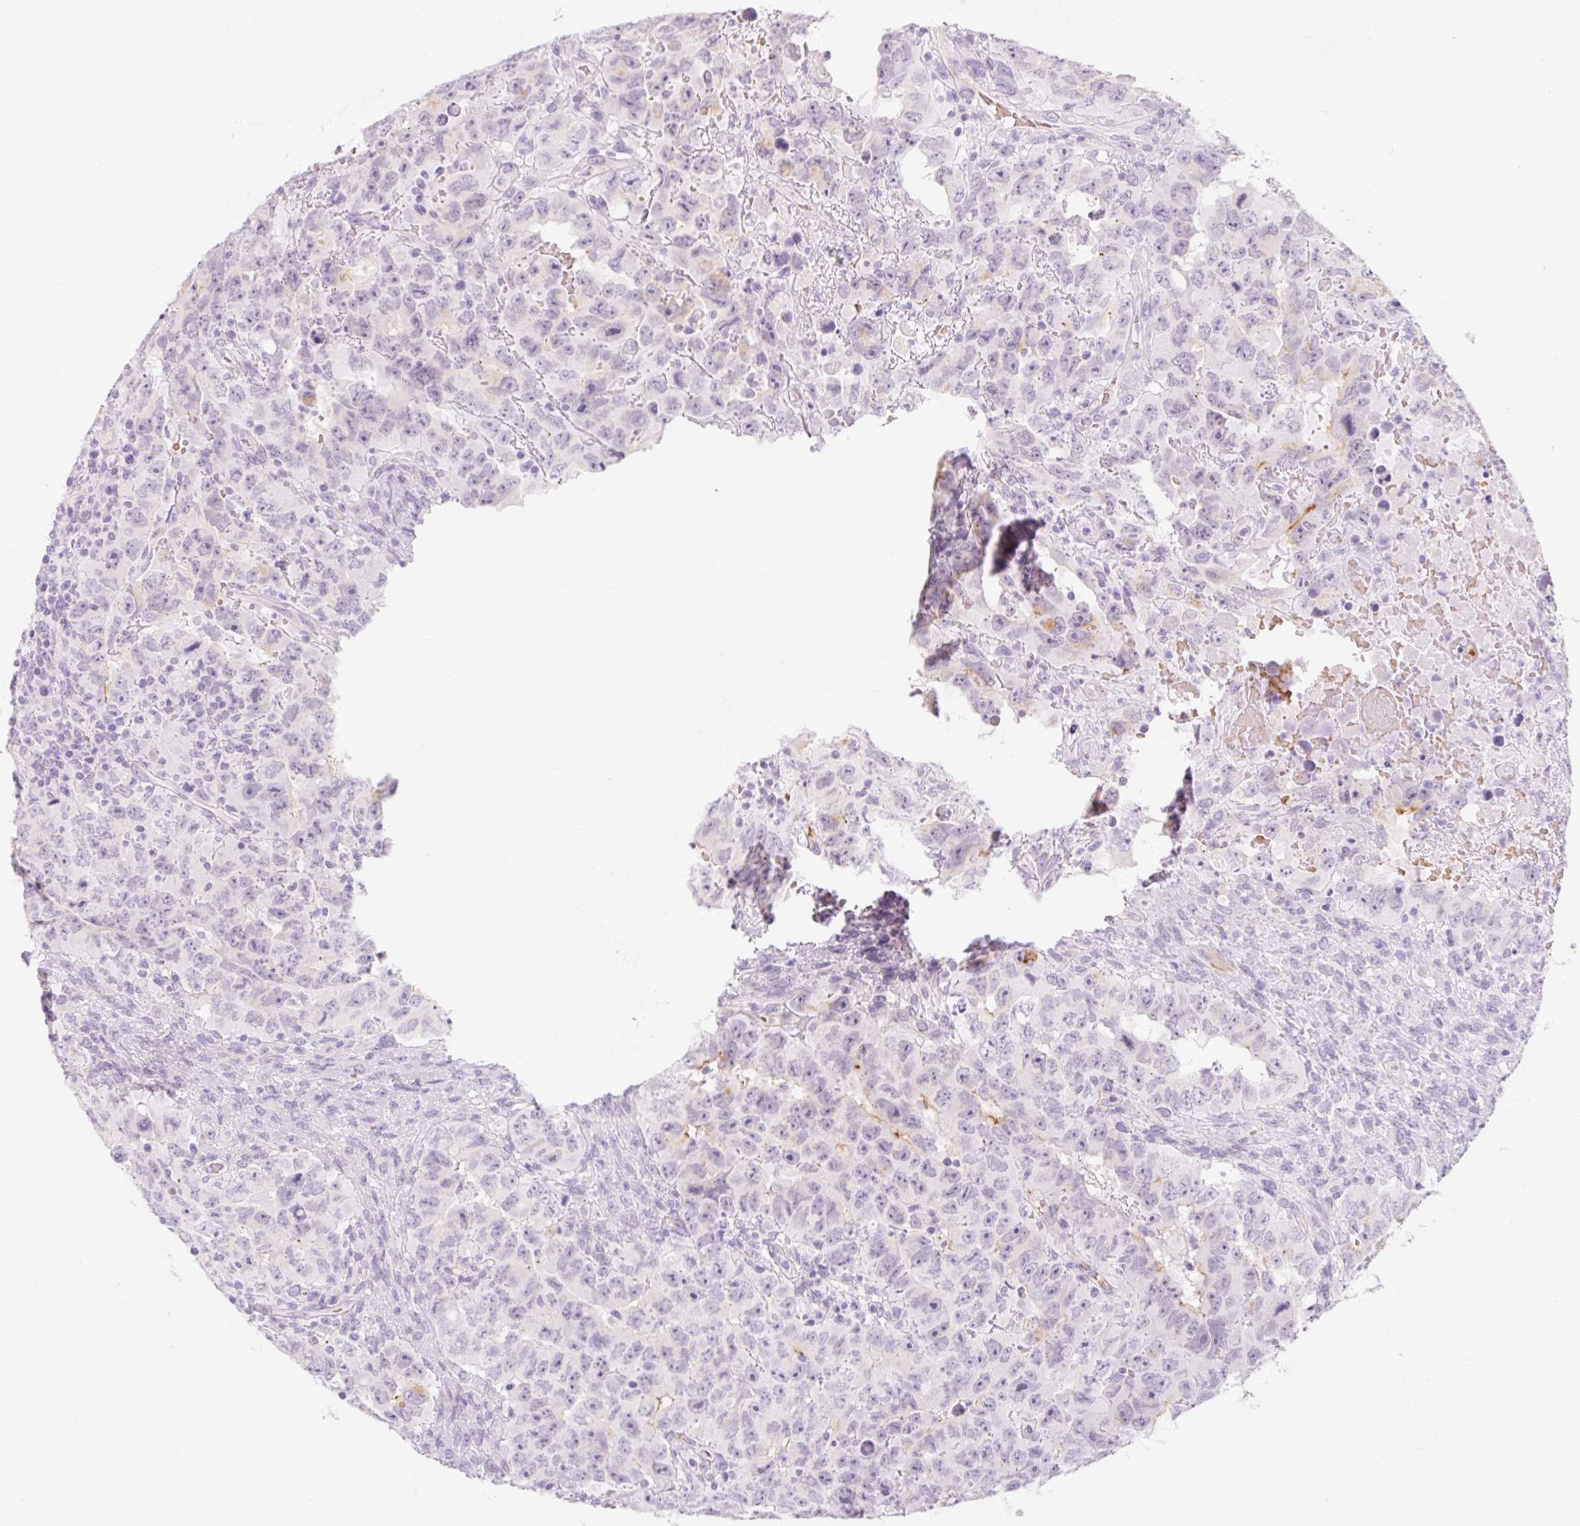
{"staining": {"intensity": "negative", "quantity": "none", "location": "none"}, "tissue": "testis cancer", "cell_type": "Tumor cells", "image_type": "cancer", "snomed": [{"axis": "morphology", "description": "Carcinoma, Embryonal, NOS"}, {"axis": "topography", "description": "Testis"}], "caption": "Tumor cells are negative for brown protein staining in testis cancer.", "gene": "TAF1L", "patient": {"sex": "male", "age": 24}}